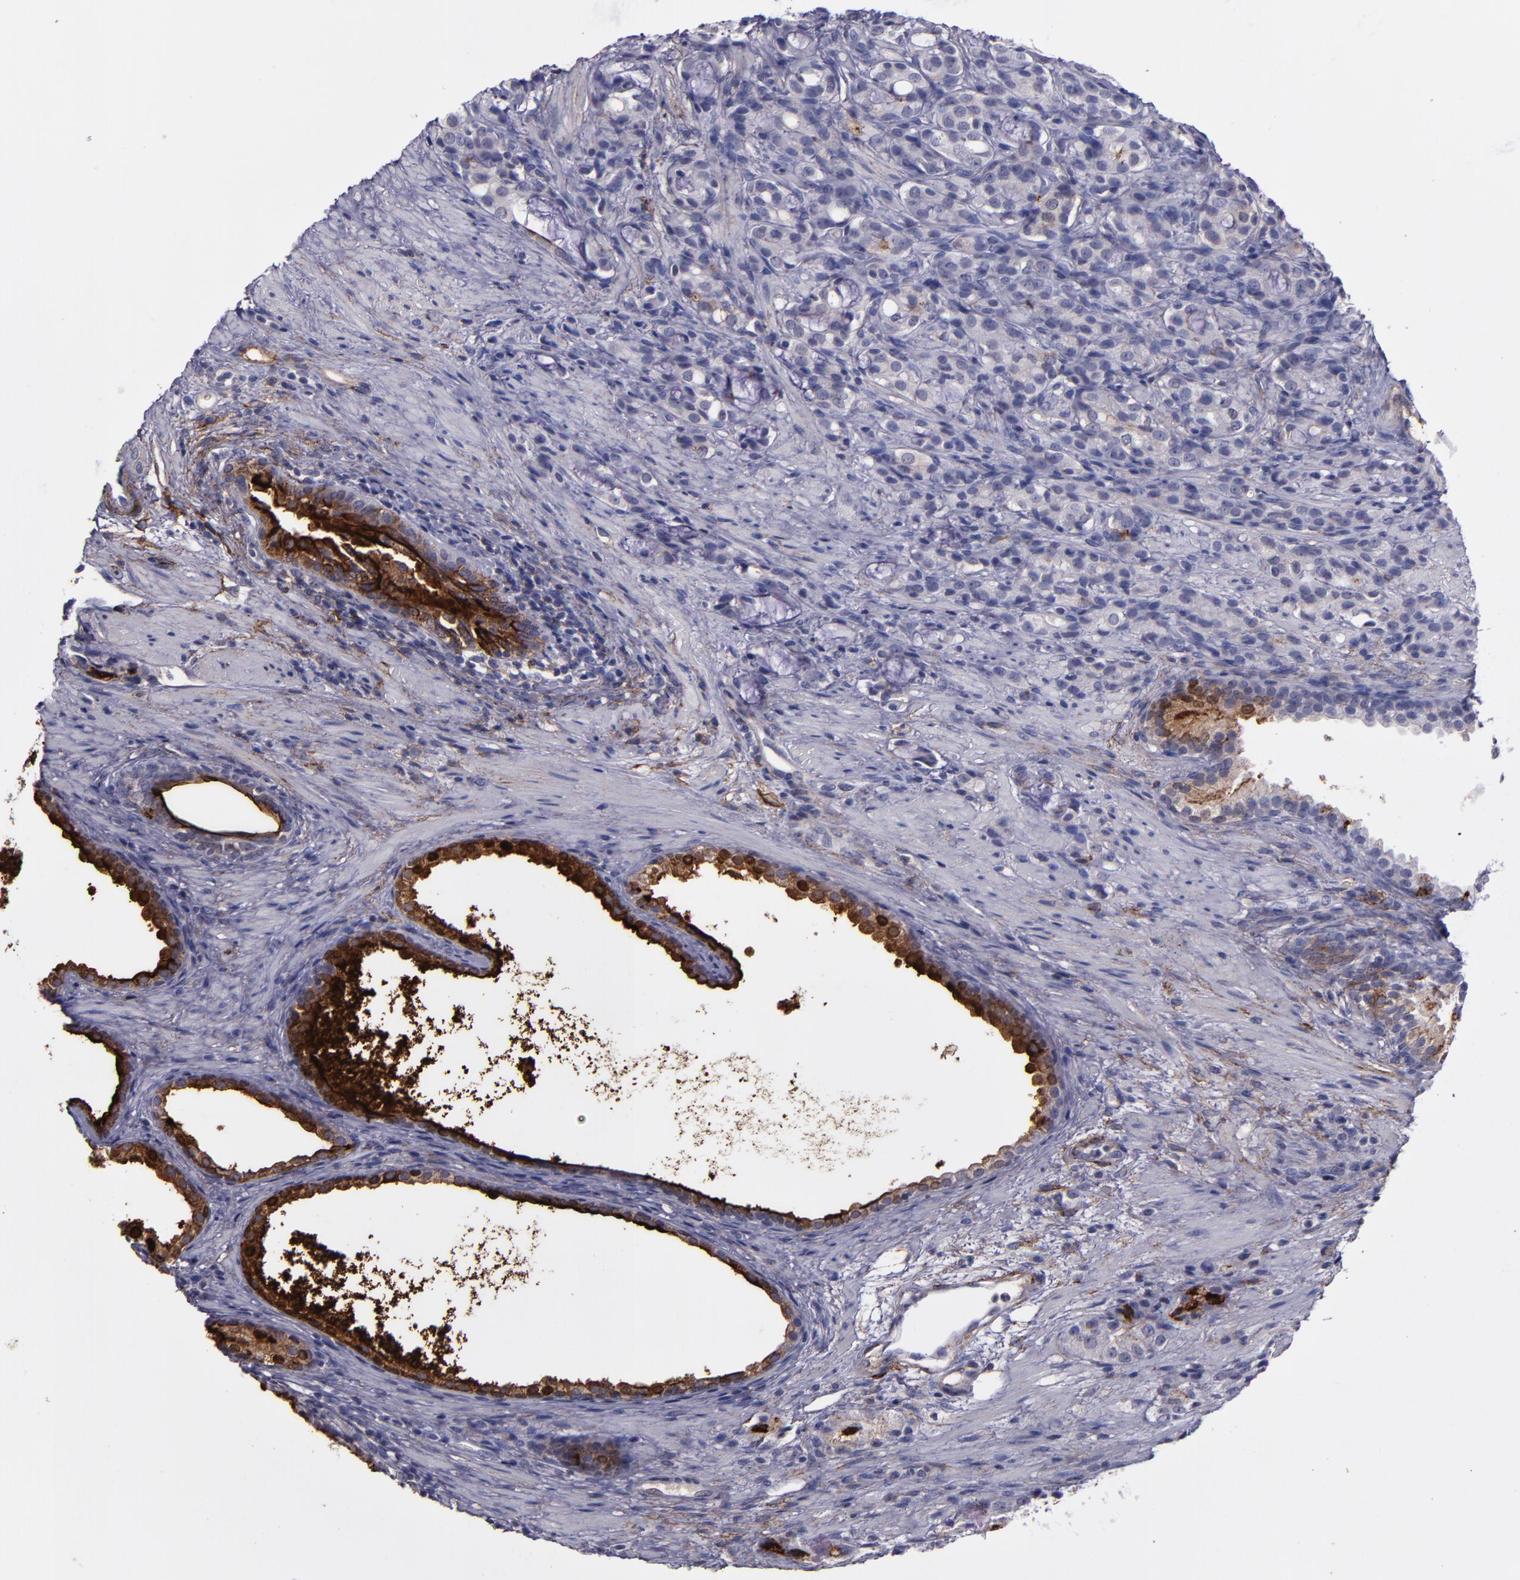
{"staining": {"intensity": "weak", "quantity": "<25%", "location": "cytoplasmic/membranous"}, "tissue": "prostate cancer", "cell_type": "Tumor cells", "image_type": "cancer", "snomed": [{"axis": "morphology", "description": "Adenocarcinoma, High grade"}, {"axis": "topography", "description": "Prostate"}], "caption": "An IHC photomicrograph of prostate cancer (high-grade adenocarcinoma) is shown. There is no staining in tumor cells of prostate cancer (high-grade adenocarcinoma).", "gene": "MFGE8", "patient": {"sex": "male", "age": 72}}